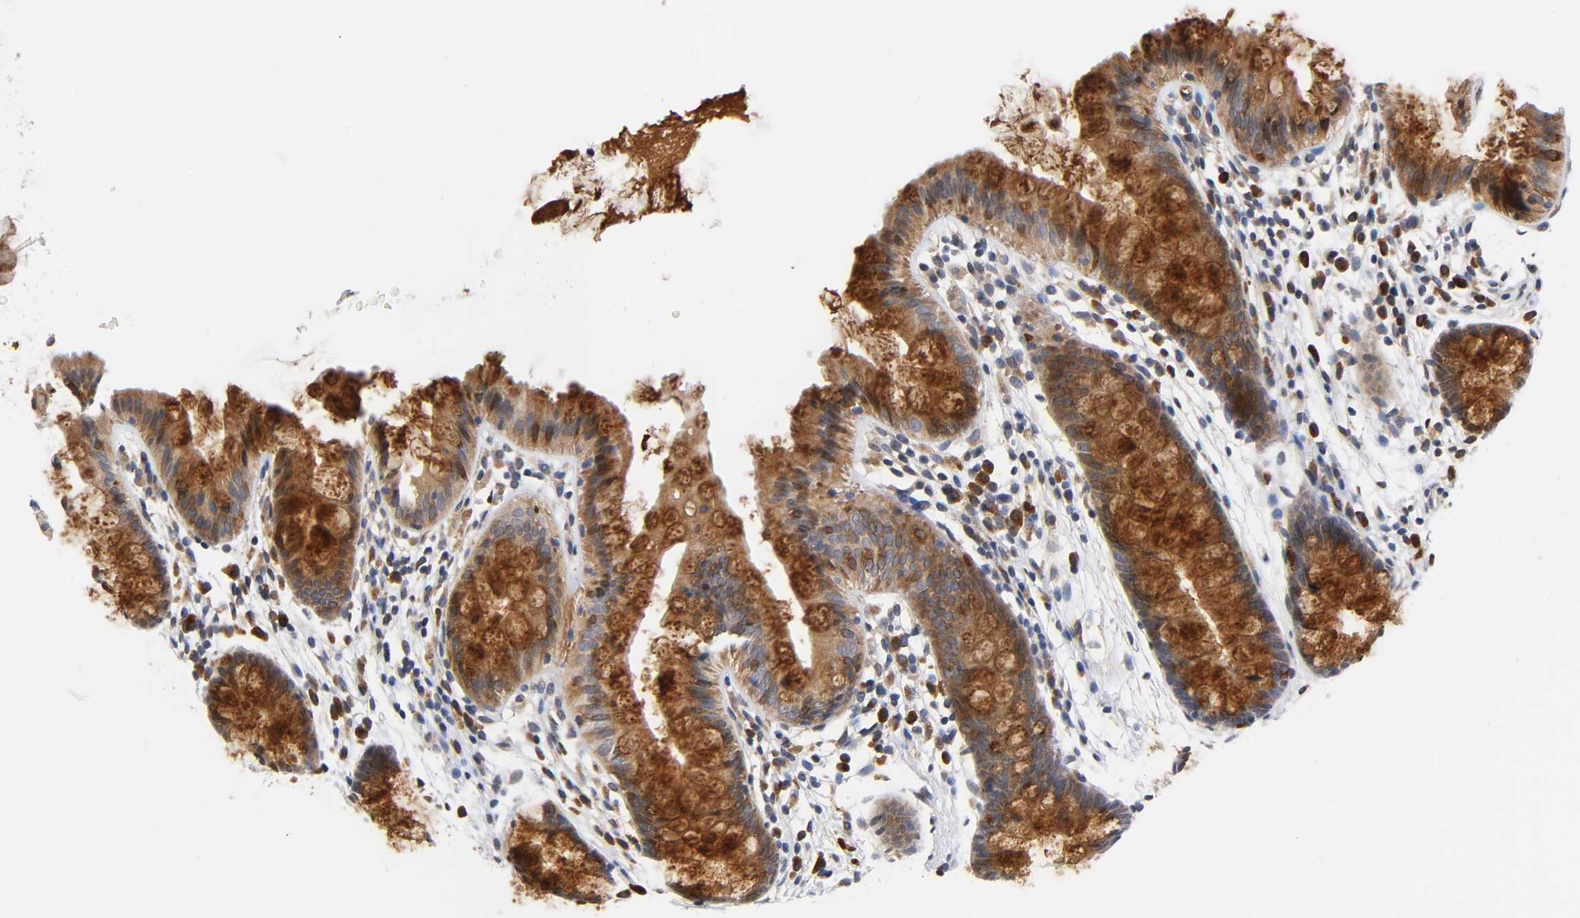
{"staining": {"intensity": "weak", "quantity": "25%-75%", "location": "cytoplasmic/membranous"}, "tissue": "colon", "cell_type": "Endothelial cells", "image_type": "normal", "snomed": [{"axis": "morphology", "description": "Normal tissue, NOS"}, {"axis": "topography", "description": "Smooth muscle"}, {"axis": "topography", "description": "Colon"}], "caption": "Protein staining of normal colon exhibits weak cytoplasmic/membranous staining in approximately 25%-75% of endothelial cells. (DAB = brown stain, brightfield microscopy at high magnification).", "gene": "ASB6", "patient": {"sex": "male", "age": 67}}